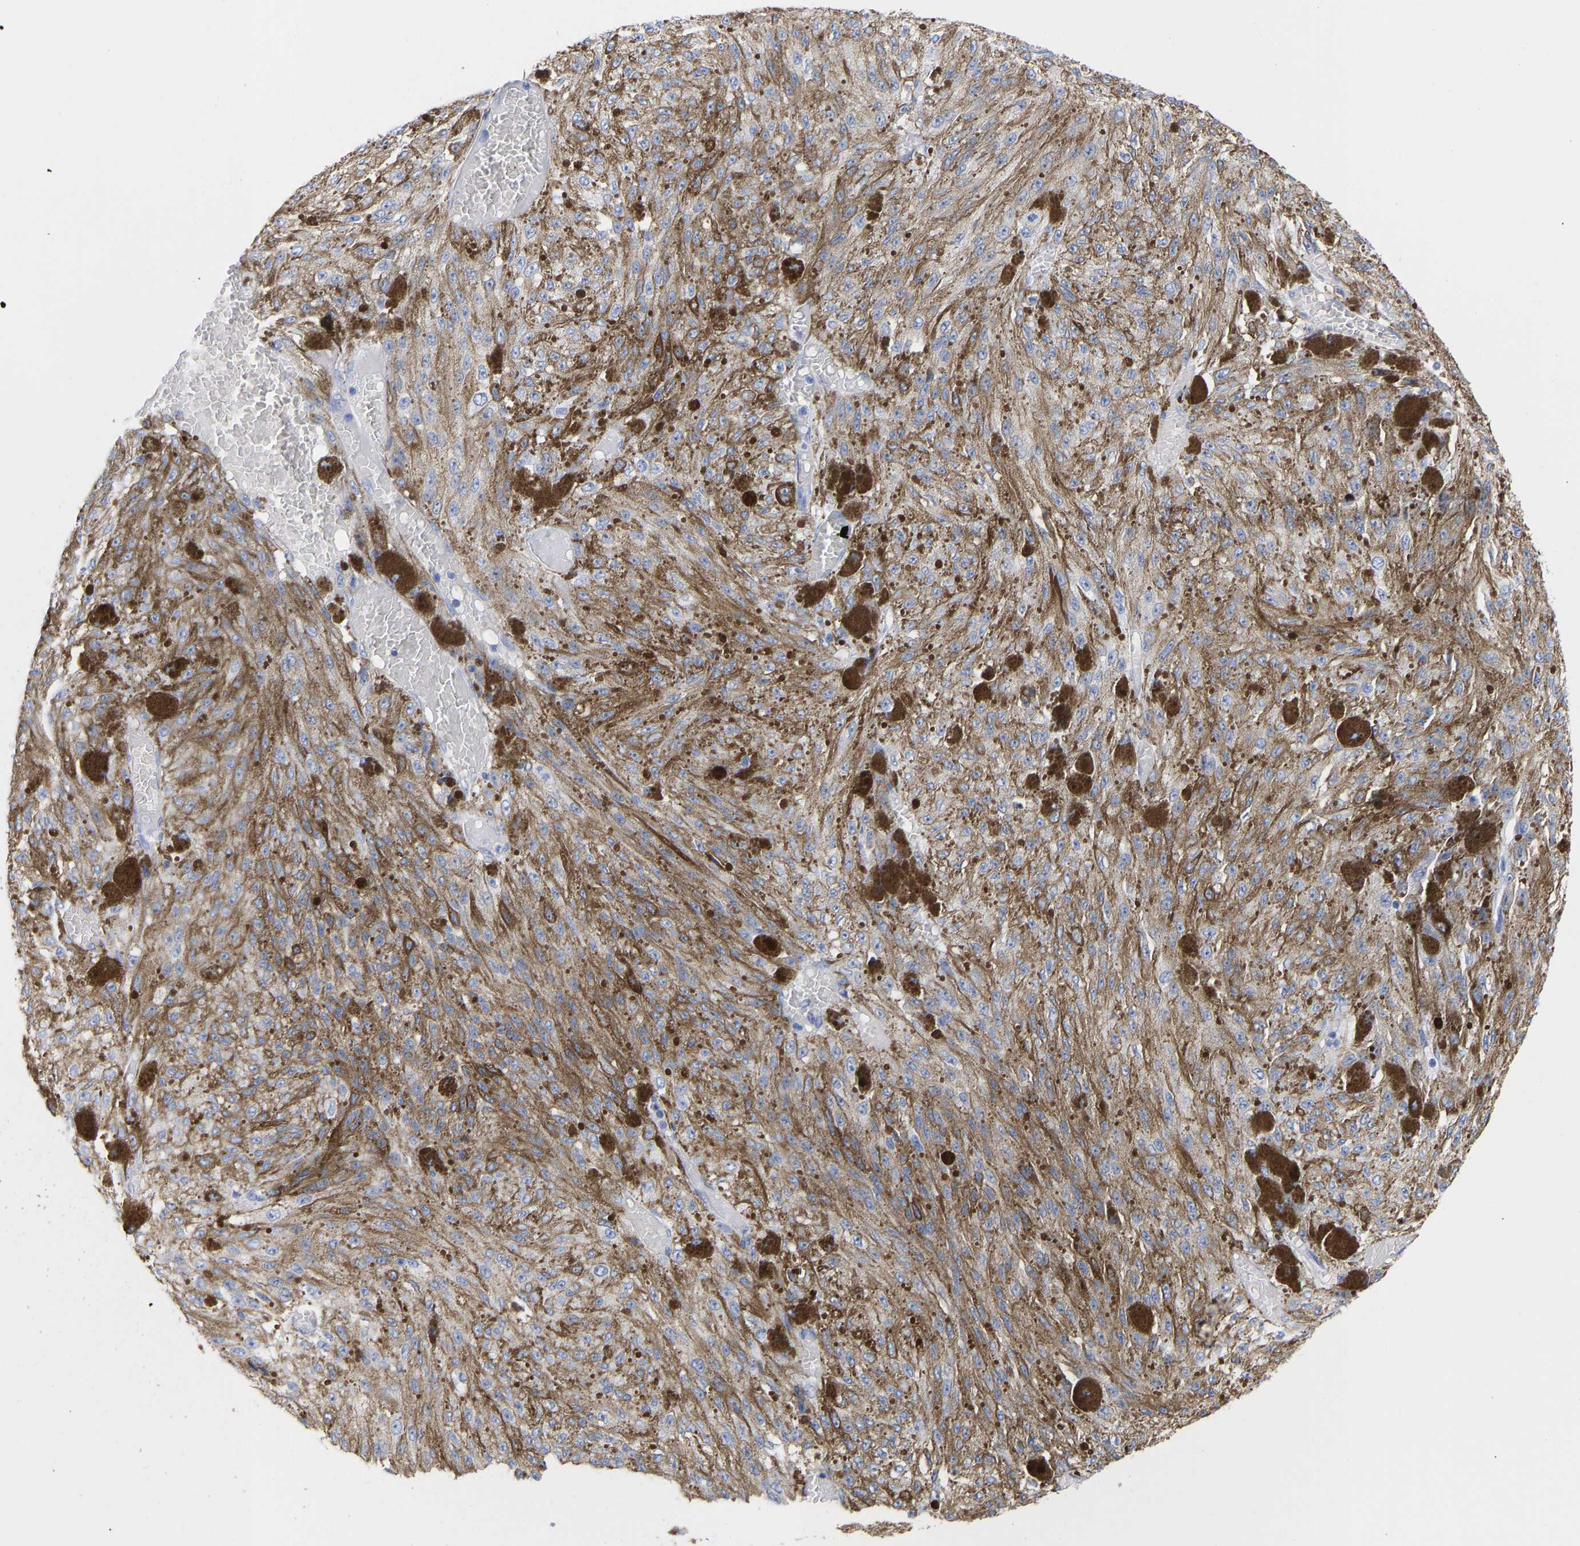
{"staining": {"intensity": "negative", "quantity": "none", "location": "none"}, "tissue": "melanoma", "cell_type": "Tumor cells", "image_type": "cancer", "snomed": [{"axis": "morphology", "description": "Malignant melanoma, NOS"}, {"axis": "topography", "description": "Other"}], "caption": "Immunohistochemistry (IHC) histopathology image of human melanoma stained for a protein (brown), which demonstrates no positivity in tumor cells.", "gene": "KRT1", "patient": {"sex": "male", "age": 79}}